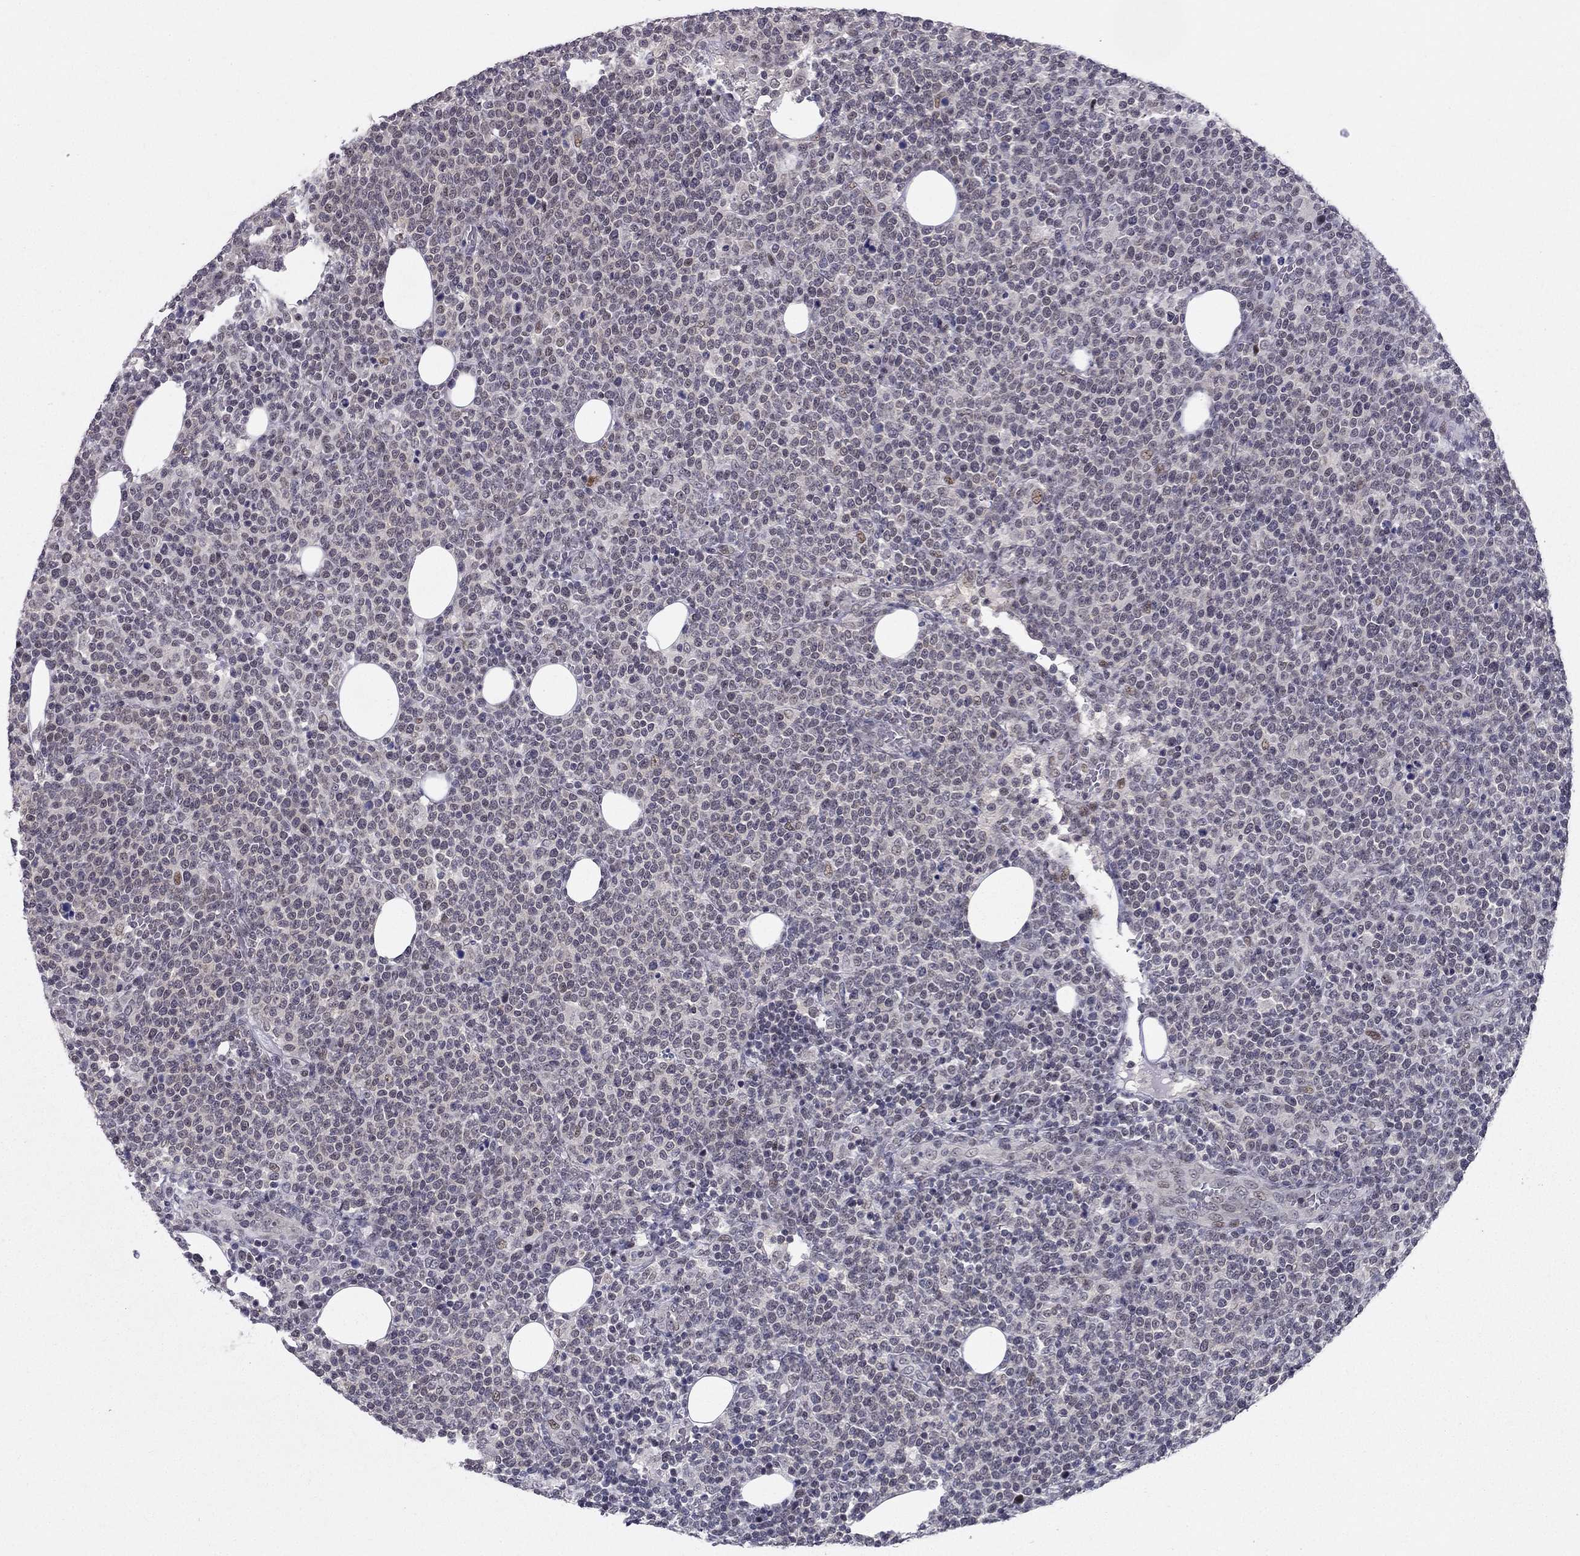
{"staining": {"intensity": "negative", "quantity": "none", "location": "none"}, "tissue": "lymphoma", "cell_type": "Tumor cells", "image_type": "cancer", "snomed": [{"axis": "morphology", "description": "Malignant lymphoma, non-Hodgkin's type, High grade"}, {"axis": "topography", "description": "Lymph node"}], "caption": "Immunohistochemistry histopathology image of human high-grade malignant lymphoma, non-Hodgkin's type stained for a protein (brown), which shows no staining in tumor cells.", "gene": "RPRD2", "patient": {"sex": "male", "age": 61}}